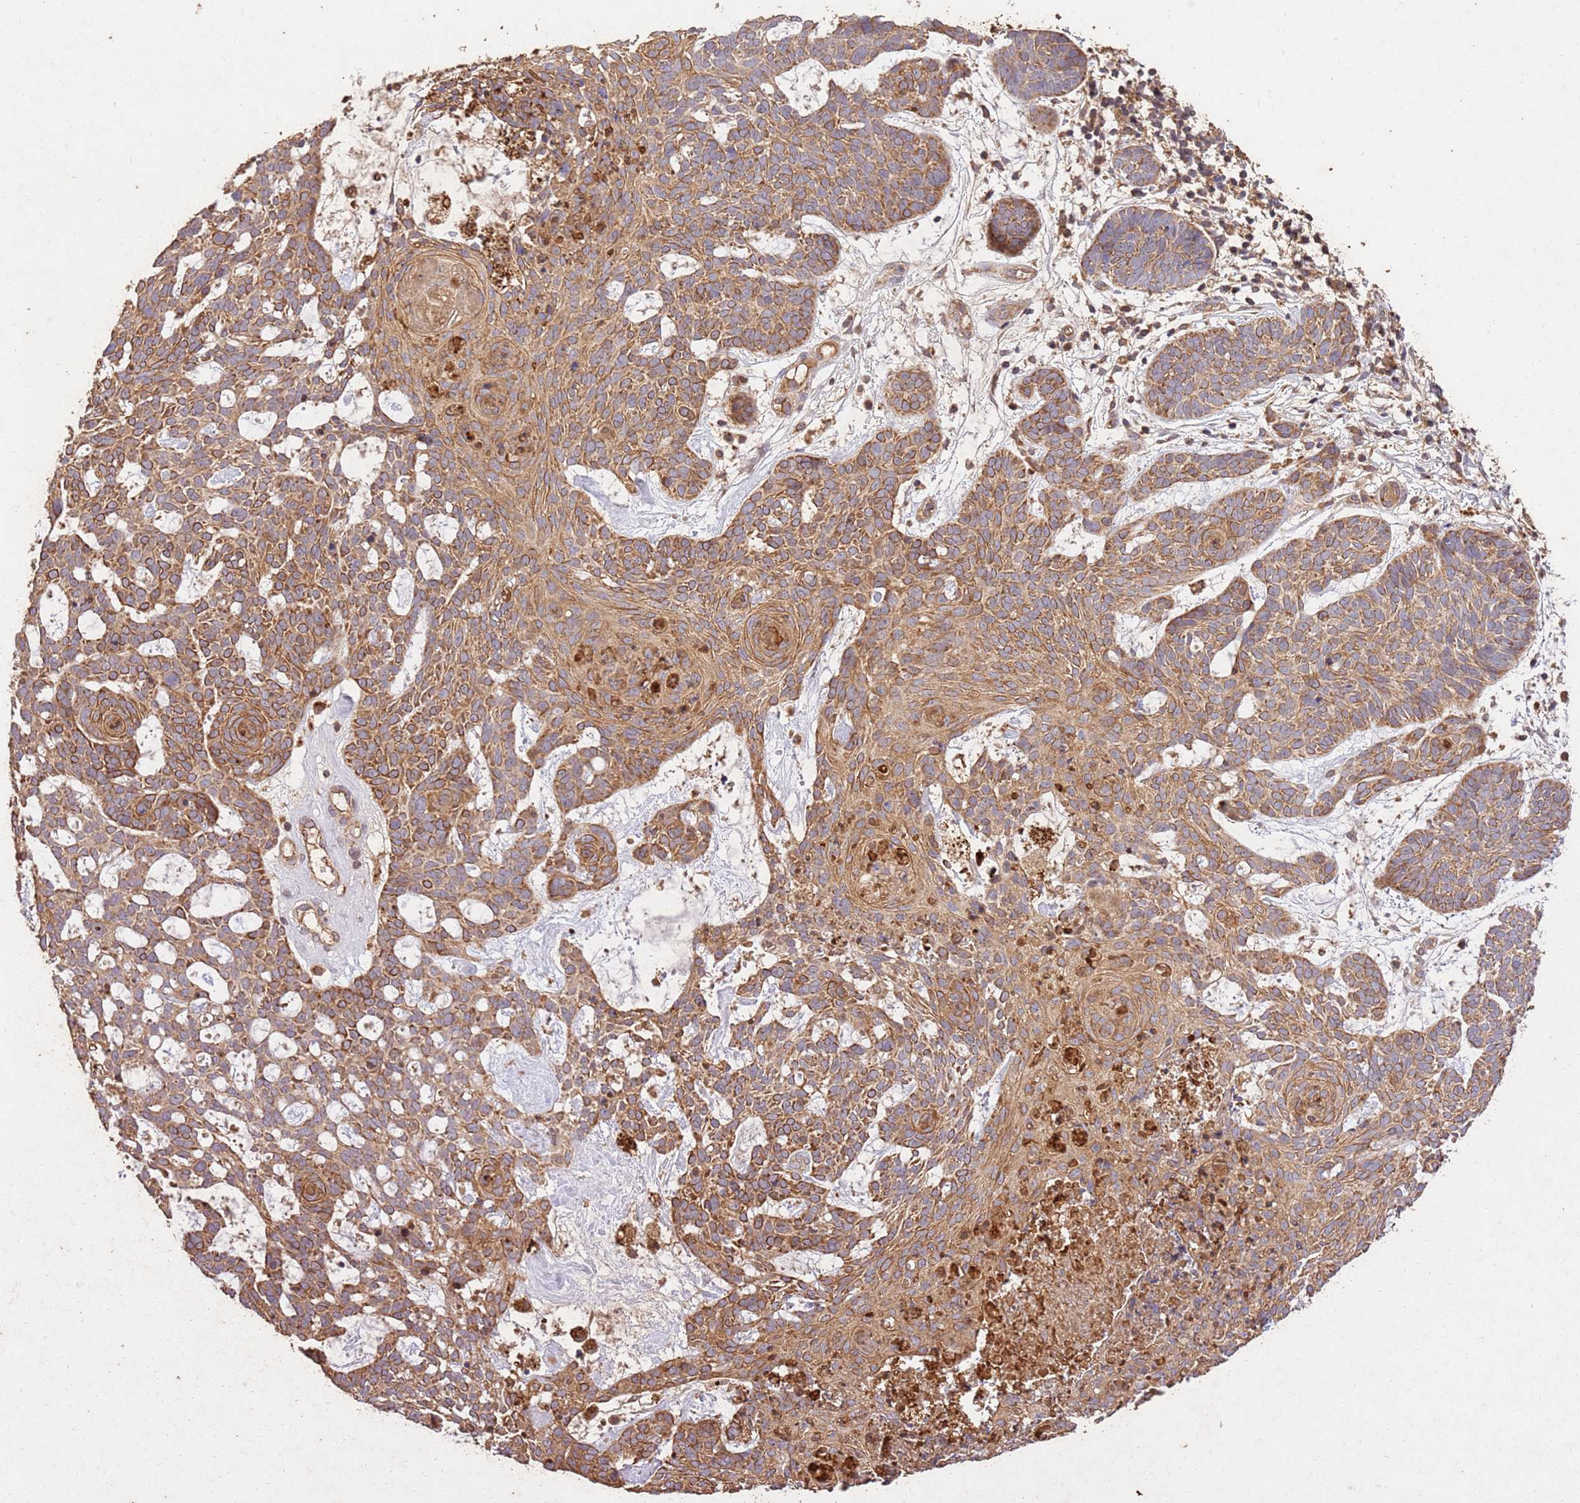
{"staining": {"intensity": "moderate", "quantity": ">75%", "location": "cytoplasmic/membranous"}, "tissue": "skin cancer", "cell_type": "Tumor cells", "image_type": "cancer", "snomed": [{"axis": "morphology", "description": "Basal cell carcinoma"}, {"axis": "topography", "description": "Skin"}], "caption": "Immunohistochemistry histopathology image of human skin cancer stained for a protein (brown), which shows medium levels of moderate cytoplasmic/membranous positivity in about >75% of tumor cells.", "gene": "LRRC28", "patient": {"sex": "female", "age": 89}}